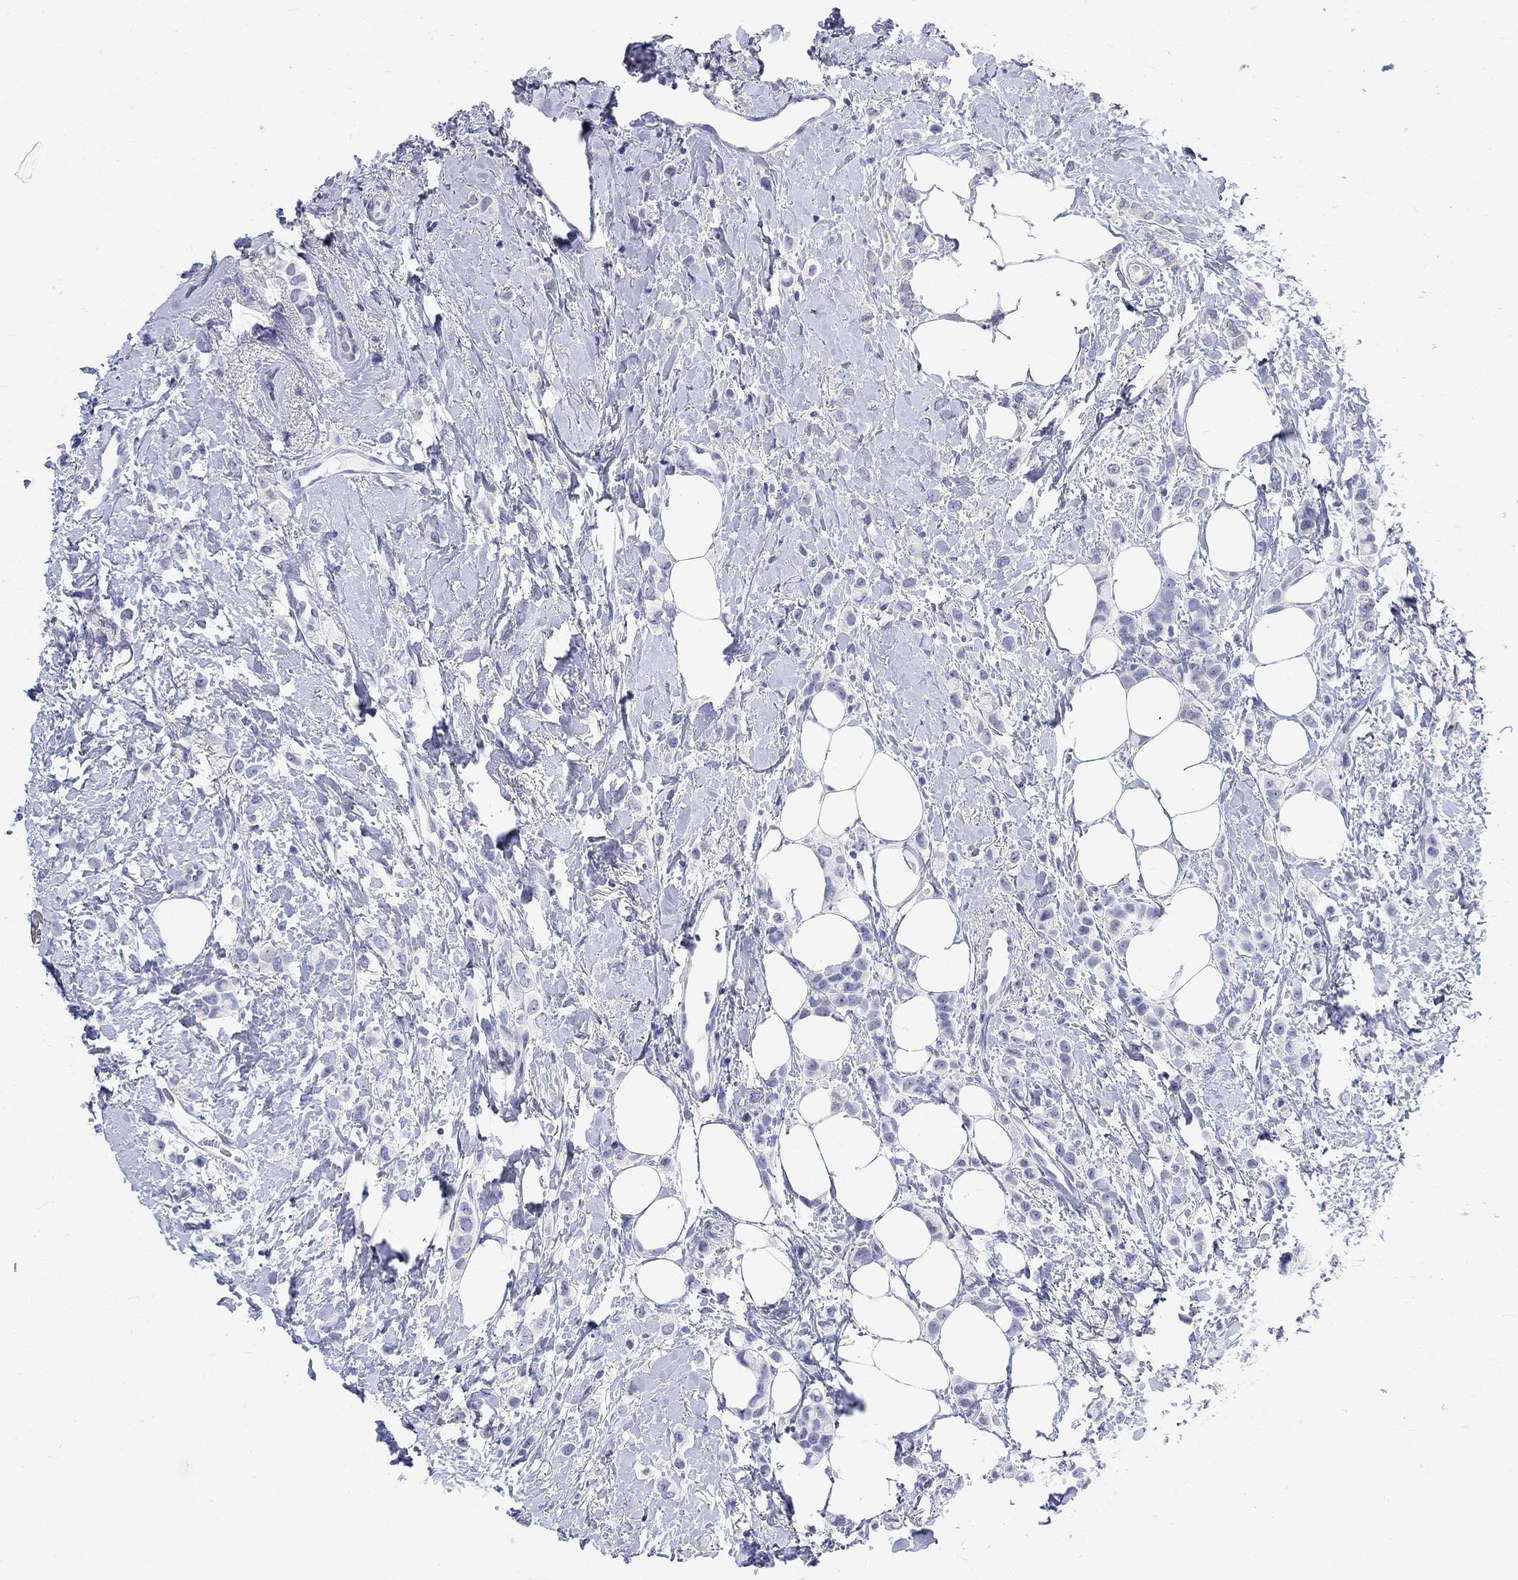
{"staining": {"intensity": "negative", "quantity": "none", "location": "none"}, "tissue": "breast cancer", "cell_type": "Tumor cells", "image_type": "cancer", "snomed": [{"axis": "morphology", "description": "Lobular carcinoma"}, {"axis": "topography", "description": "Breast"}], "caption": "Tumor cells show no significant expression in breast cancer (lobular carcinoma).", "gene": "MSI1", "patient": {"sex": "female", "age": 66}}